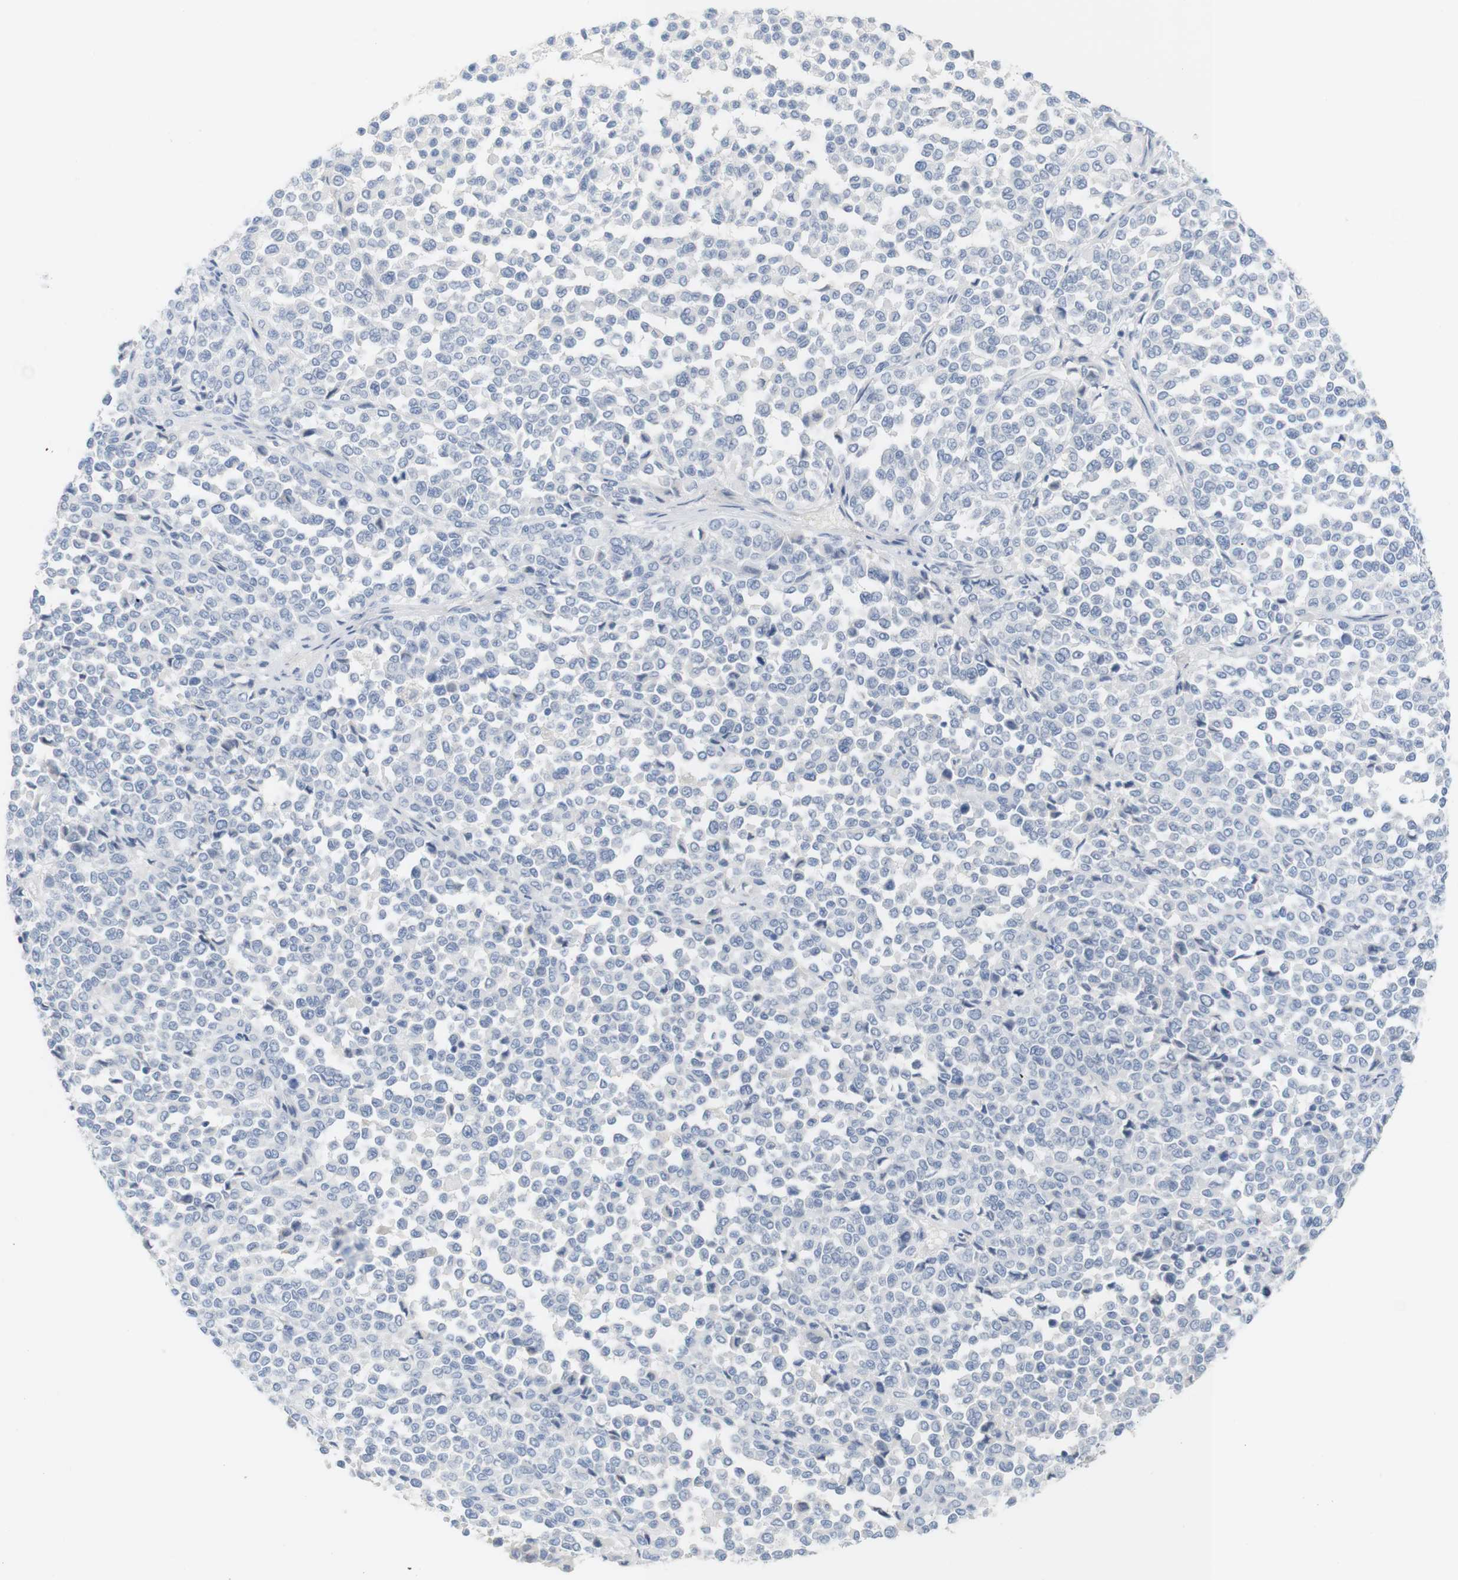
{"staining": {"intensity": "negative", "quantity": "none", "location": "none"}, "tissue": "melanoma", "cell_type": "Tumor cells", "image_type": "cancer", "snomed": [{"axis": "morphology", "description": "Malignant melanoma, Metastatic site"}, {"axis": "topography", "description": "Pancreas"}], "caption": "This is a photomicrograph of immunohistochemistry staining of malignant melanoma (metastatic site), which shows no positivity in tumor cells. (Immunohistochemistry, brightfield microscopy, high magnification).", "gene": "RGS9", "patient": {"sex": "female", "age": 30}}